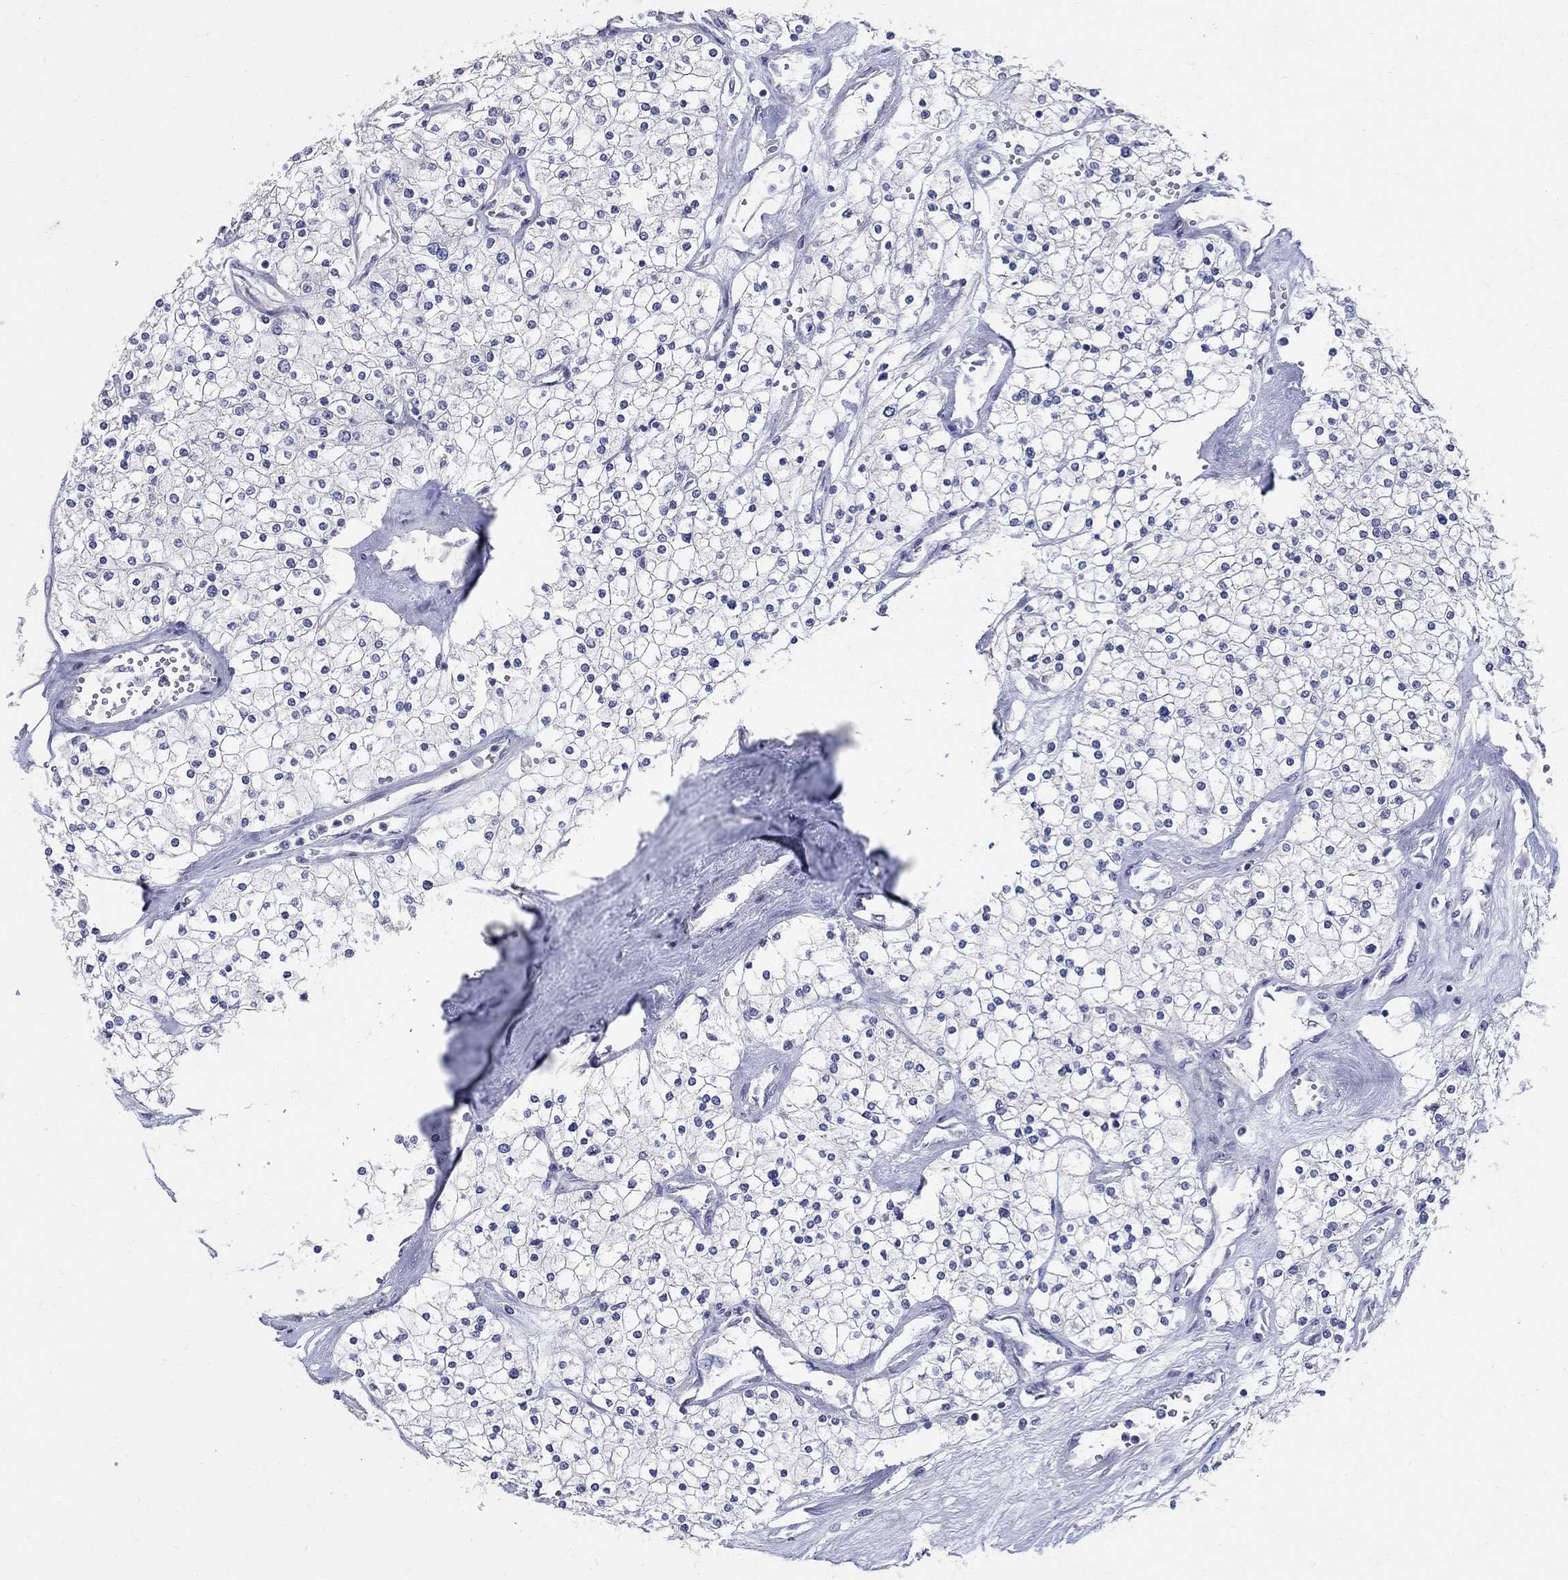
{"staining": {"intensity": "negative", "quantity": "none", "location": "none"}, "tissue": "renal cancer", "cell_type": "Tumor cells", "image_type": "cancer", "snomed": [{"axis": "morphology", "description": "Adenocarcinoma, NOS"}, {"axis": "topography", "description": "Kidney"}], "caption": "A high-resolution photomicrograph shows immunohistochemistry staining of renal adenocarcinoma, which displays no significant expression in tumor cells.", "gene": "SOX2", "patient": {"sex": "male", "age": 80}}